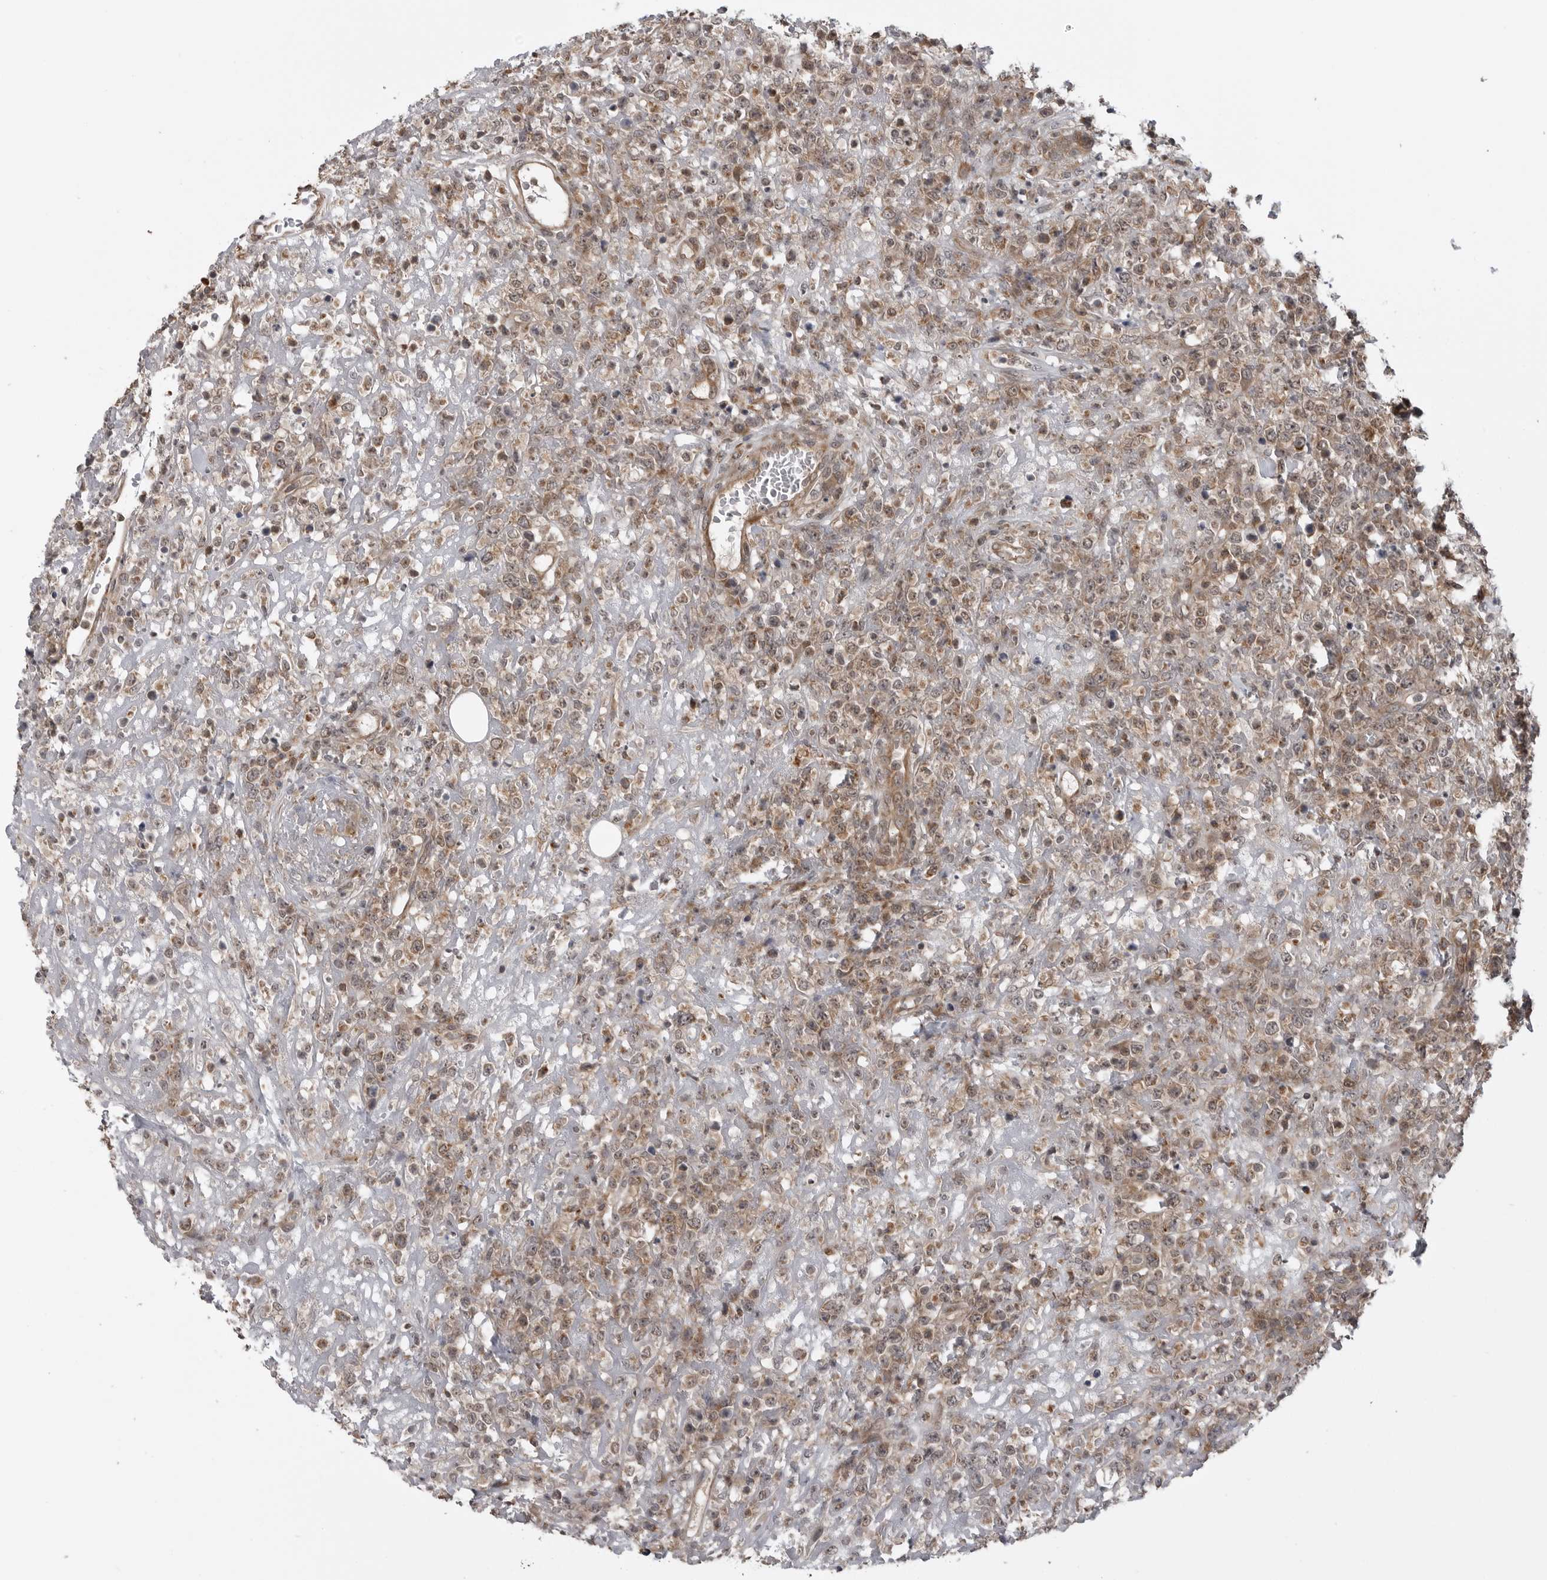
{"staining": {"intensity": "moderate", "quantity": ">75%", "location": "cytoplasmic/membranous"}, "tissue": "lymphoma", "cell_type": "Tumor cells", "image_type": "cancer", "snomed": [{"axis": "morphology", "description": "Malignant lymphoma, non-Hodgkin's type, High grade"}, {"axis": "topography", "description": "Colon"}], "caption": "Moderate cytoplasmic/membranous positivity for a protein is identified in about >75% of tumor cells of lymphoma using immunohistochemistry (IHC).", "gene": "FAAP100", "patient": {"sex": "female", "age": 53}}